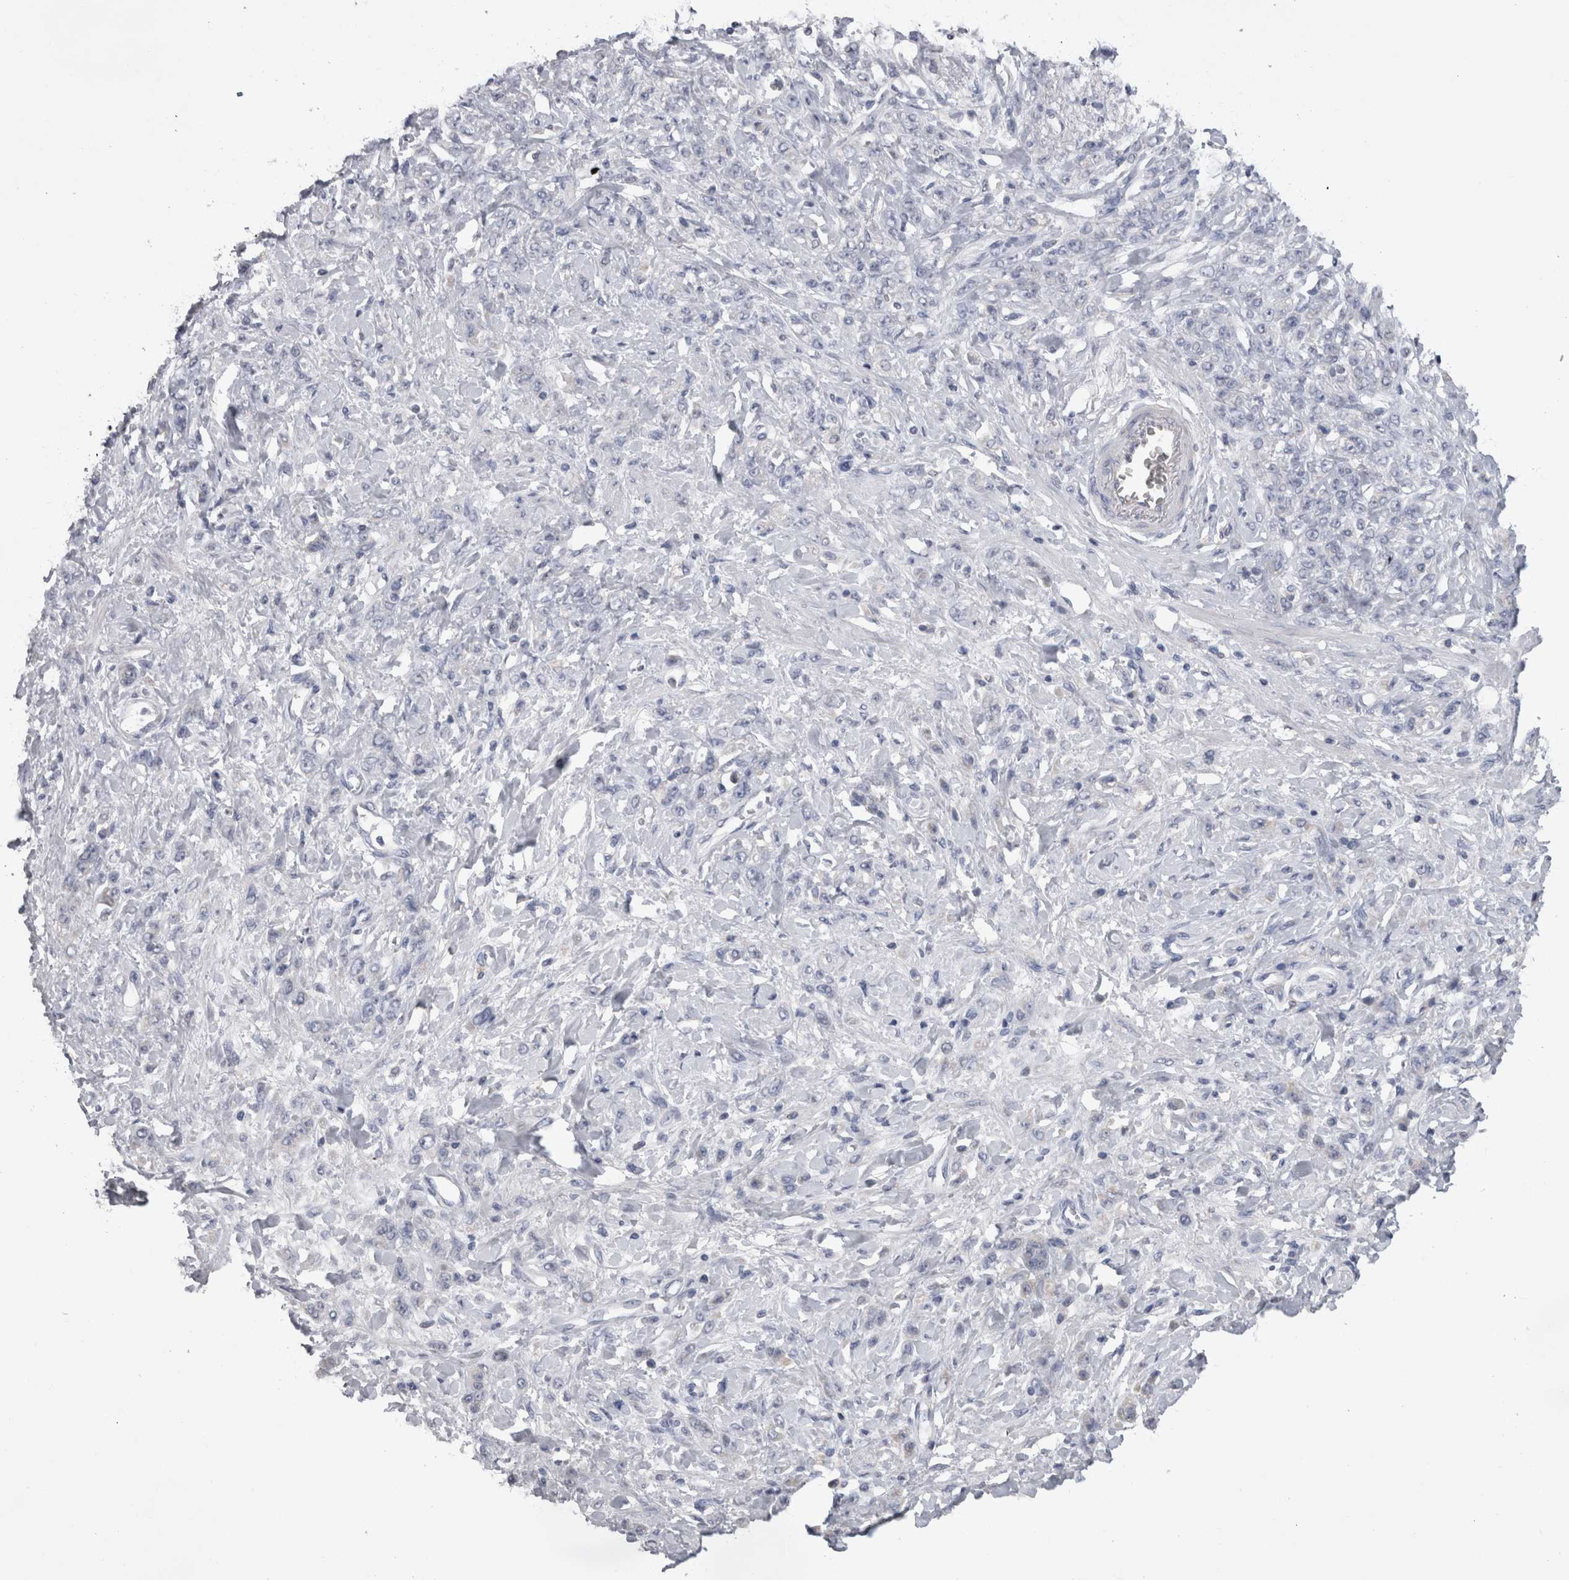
{"staining": {"intensity": "negative", "quantity": "none", "location": "none"}, "tissue": "stomach cancer", "cell_type": "Tumor cells", "image_type": "cancer", "snomed": [{"axis": "morphology", "description": "Normal tissue, NOS"}, {"axis": "morphology", "description": "Adenocarcinoma, NOS"}, {"axis": "topography", "description": "Stomach"}], "caption": "The photomicrograph exhibits no staining of tumor cells in stomach cancer.", "gene": "DHRS4", "patient": {"sex": "male", "age": 82}}